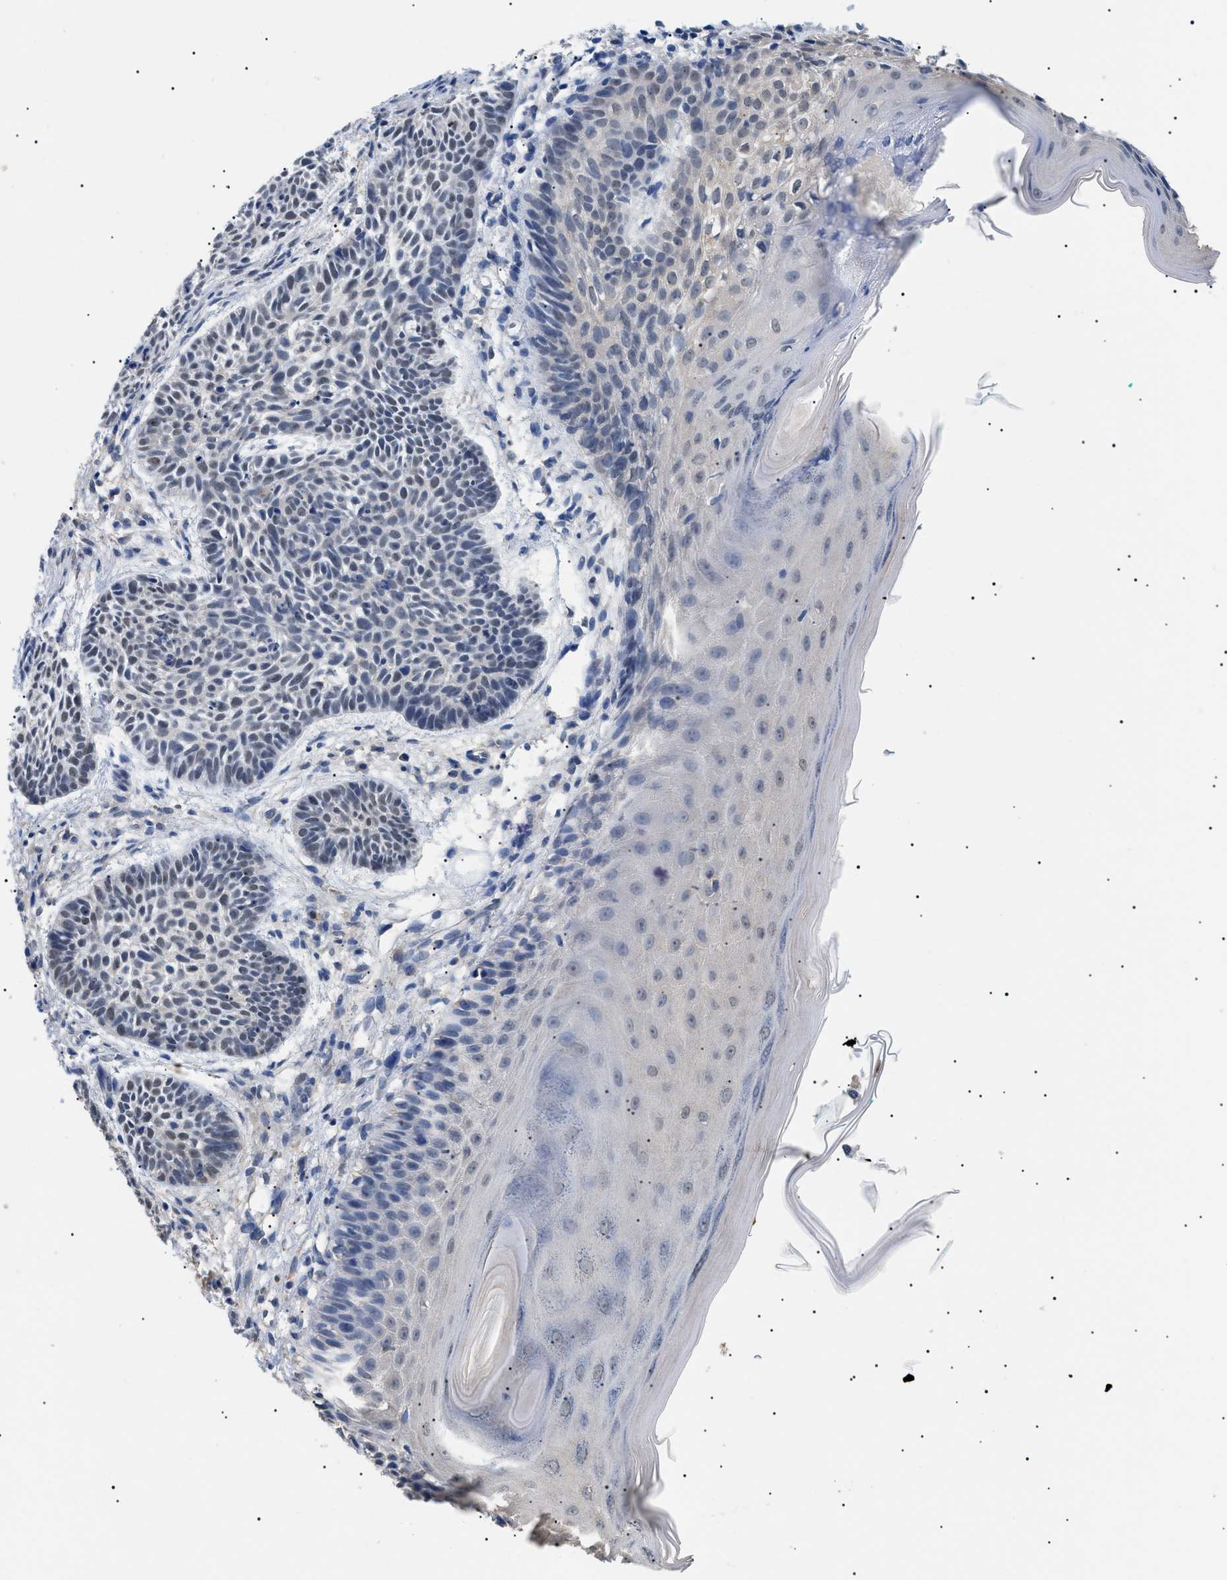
{"staining": {"intensity": "negative", "quantity": "none", "location": "none"}, "tissue": "skin cancer", "cell_type": "Tumor cells", "image_type": "cancer", "snomed": [{"axis": "morphology", "description": "Basal cell carcinoma"}, {"axis": "topography", "description": "Skin"}], "caption": "Skin cancer (basal cell carcinoma) was stained to show a protein in brown. There is no significant staining in tumor cells.", "gene": "PRRT2", "patient": {"sex": "male", "age": 60}}